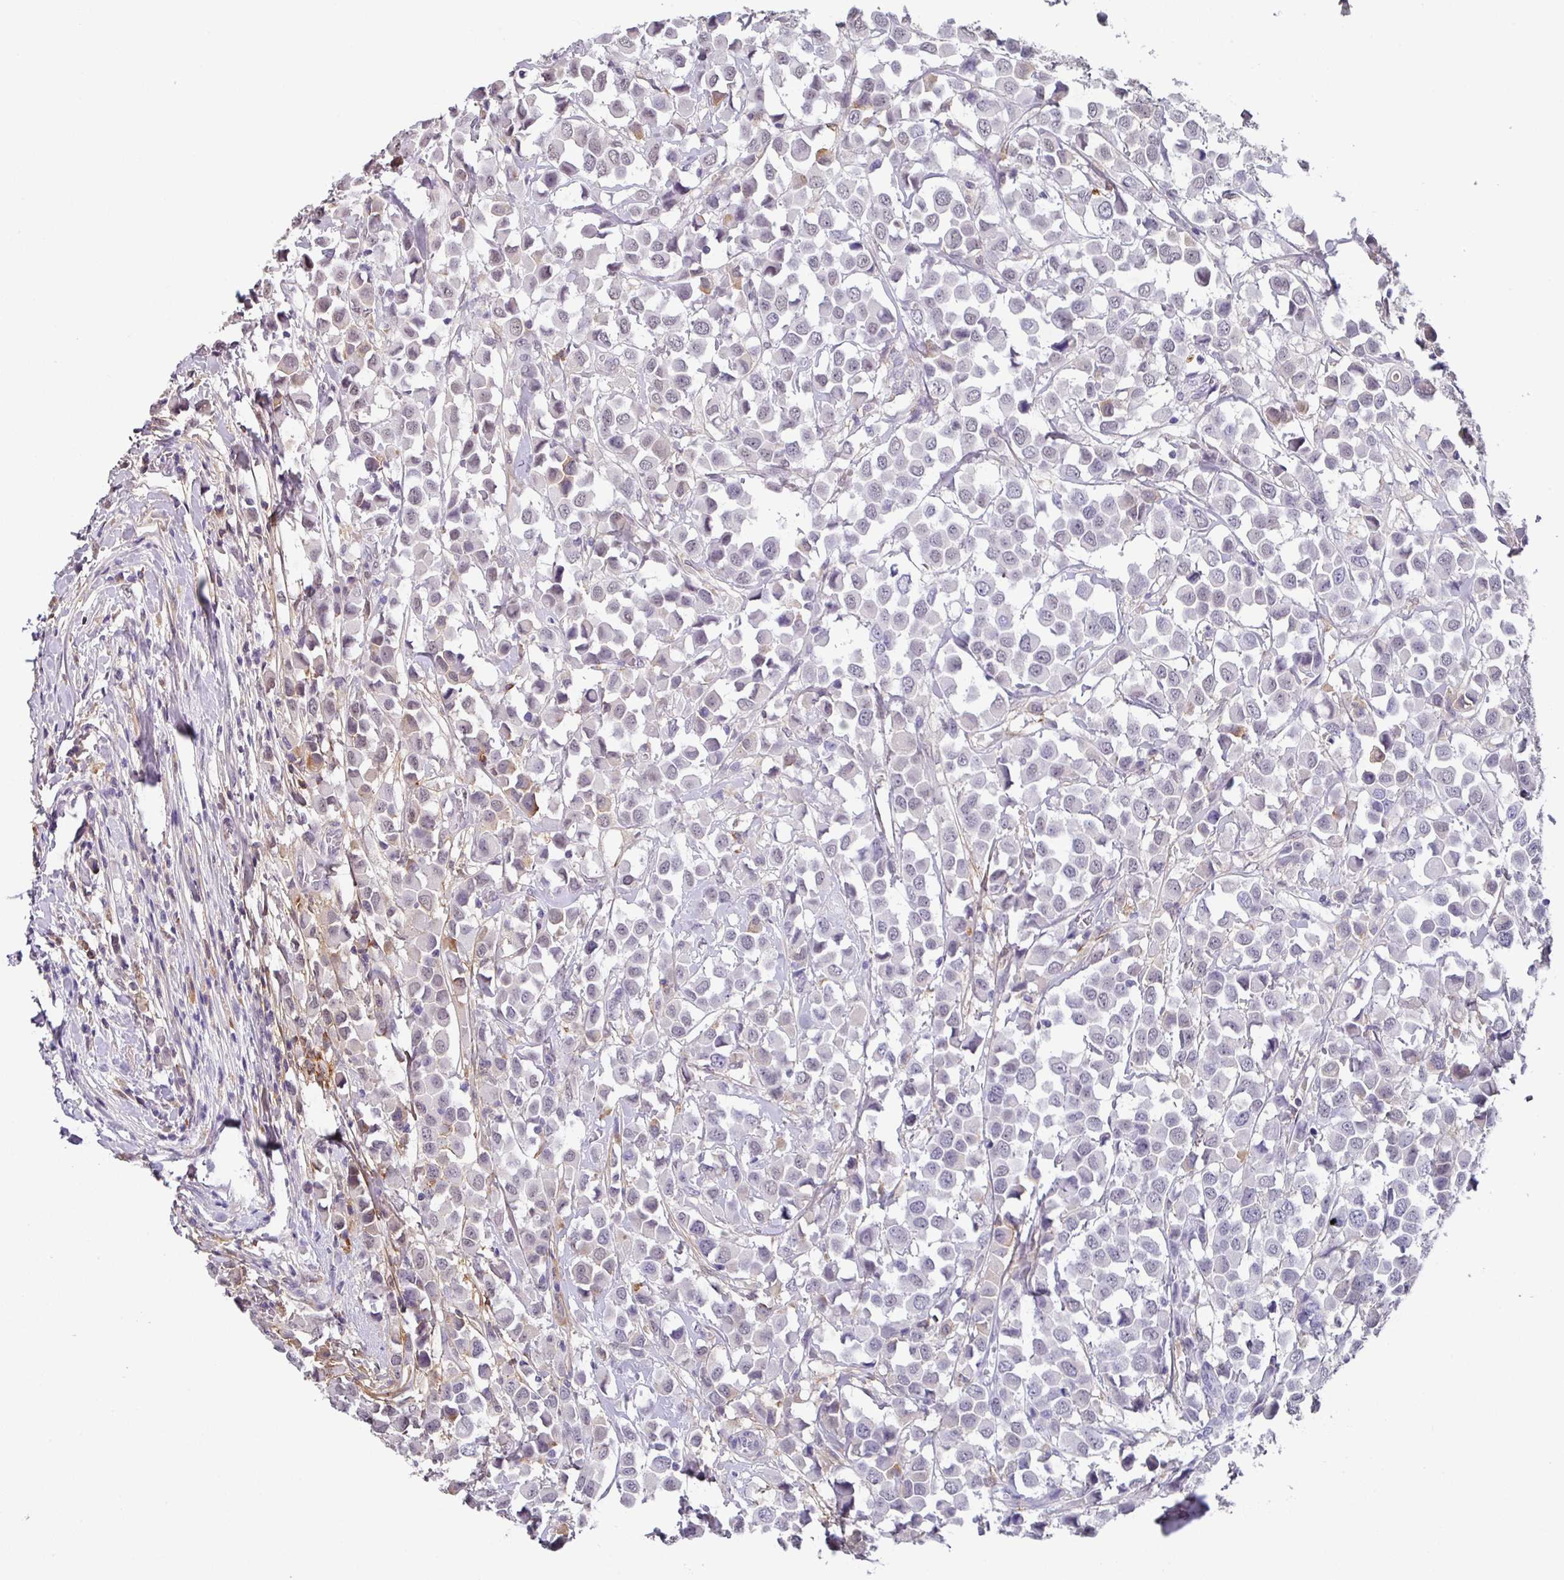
{"staining": {"intensity": "weak", "quantity": "<25%", "location": "cytoplasmic/membranous"}, "tissue": "breast cancer", "cell_type": "Tumor cells", "image_type": "cancer", "snomed": [{"axis": "morphology", "description": "Duct carcinoma"}, {"axis": "topography", "description": "Breast"}], "caption": "IHC histopathology image of human breast cancer (intraductal carcinoma) stained for a protein (brown), which shows no staining in tumor cells. The staining was performed using DAB (3,3'-diaminobenzidine) to visualize the protein expression in brown, while the nuclei were stained in blue with hematoxylin (Magnification: 20x).", "gene": "C1QB", "patient": {"sex": "female", "age": 61}}